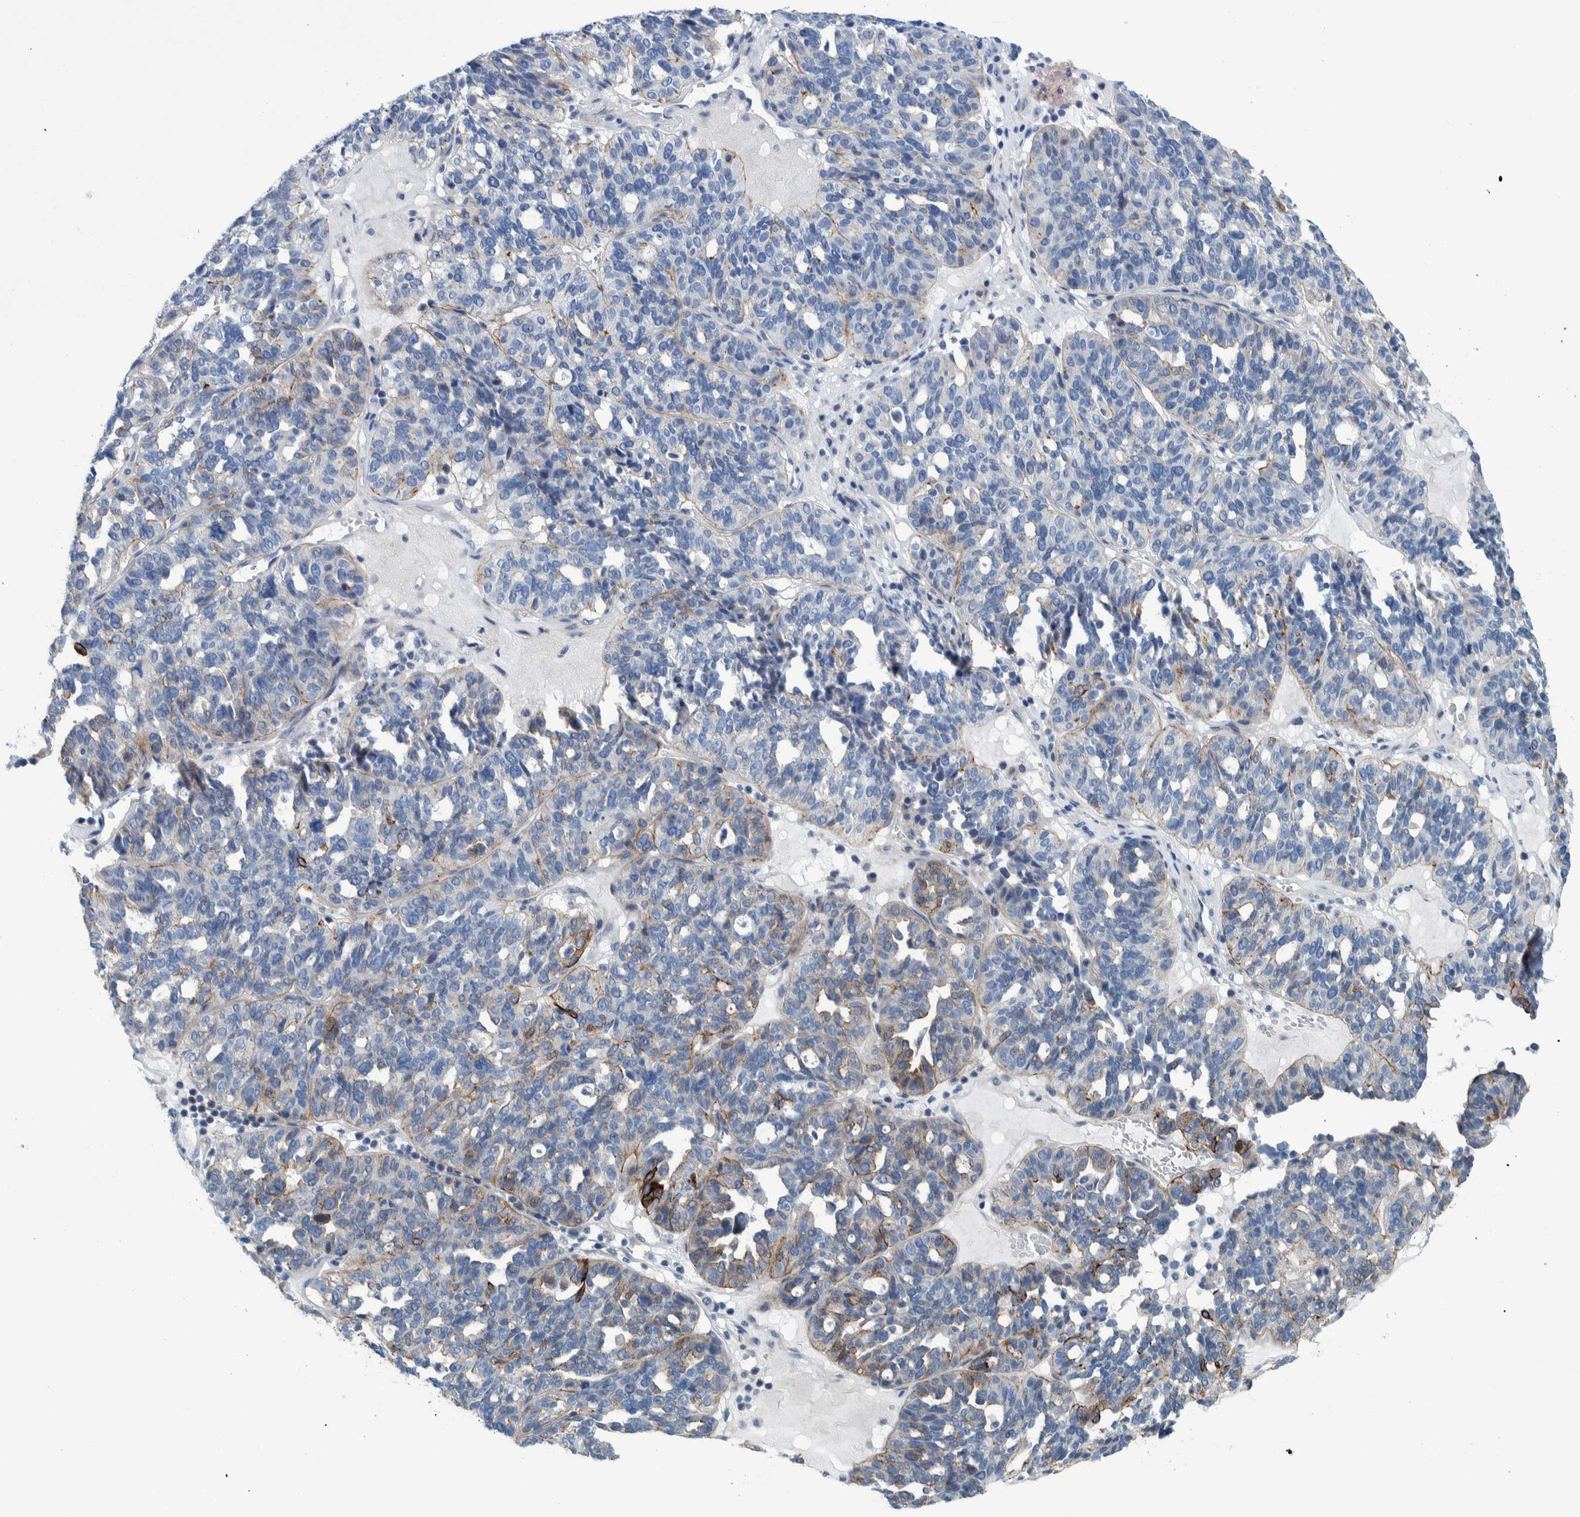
{"staining": {"intensity": "moderate", "quantity": "<25%", "location": "cytoplasmic/membranous"}, "tissue": "ovarian cancer", "cell_type": "Tumor cells", "image_type": "cancer", "snomed": [{"axis": "morphology", "description": "Cystadenocarcinoma, serous, NOS"}, {"axis": "topography", "description": "Ovary"}], "caption": "This is a photomicrograph of immunohistochemistry staining of serous cystadenocarcinoma (ovarian), which shows moderate staining in the cytoplasmic/membranous of tumor cells.", "gene": "MKS1", "patient": {"sex": "female", "age": 59}}